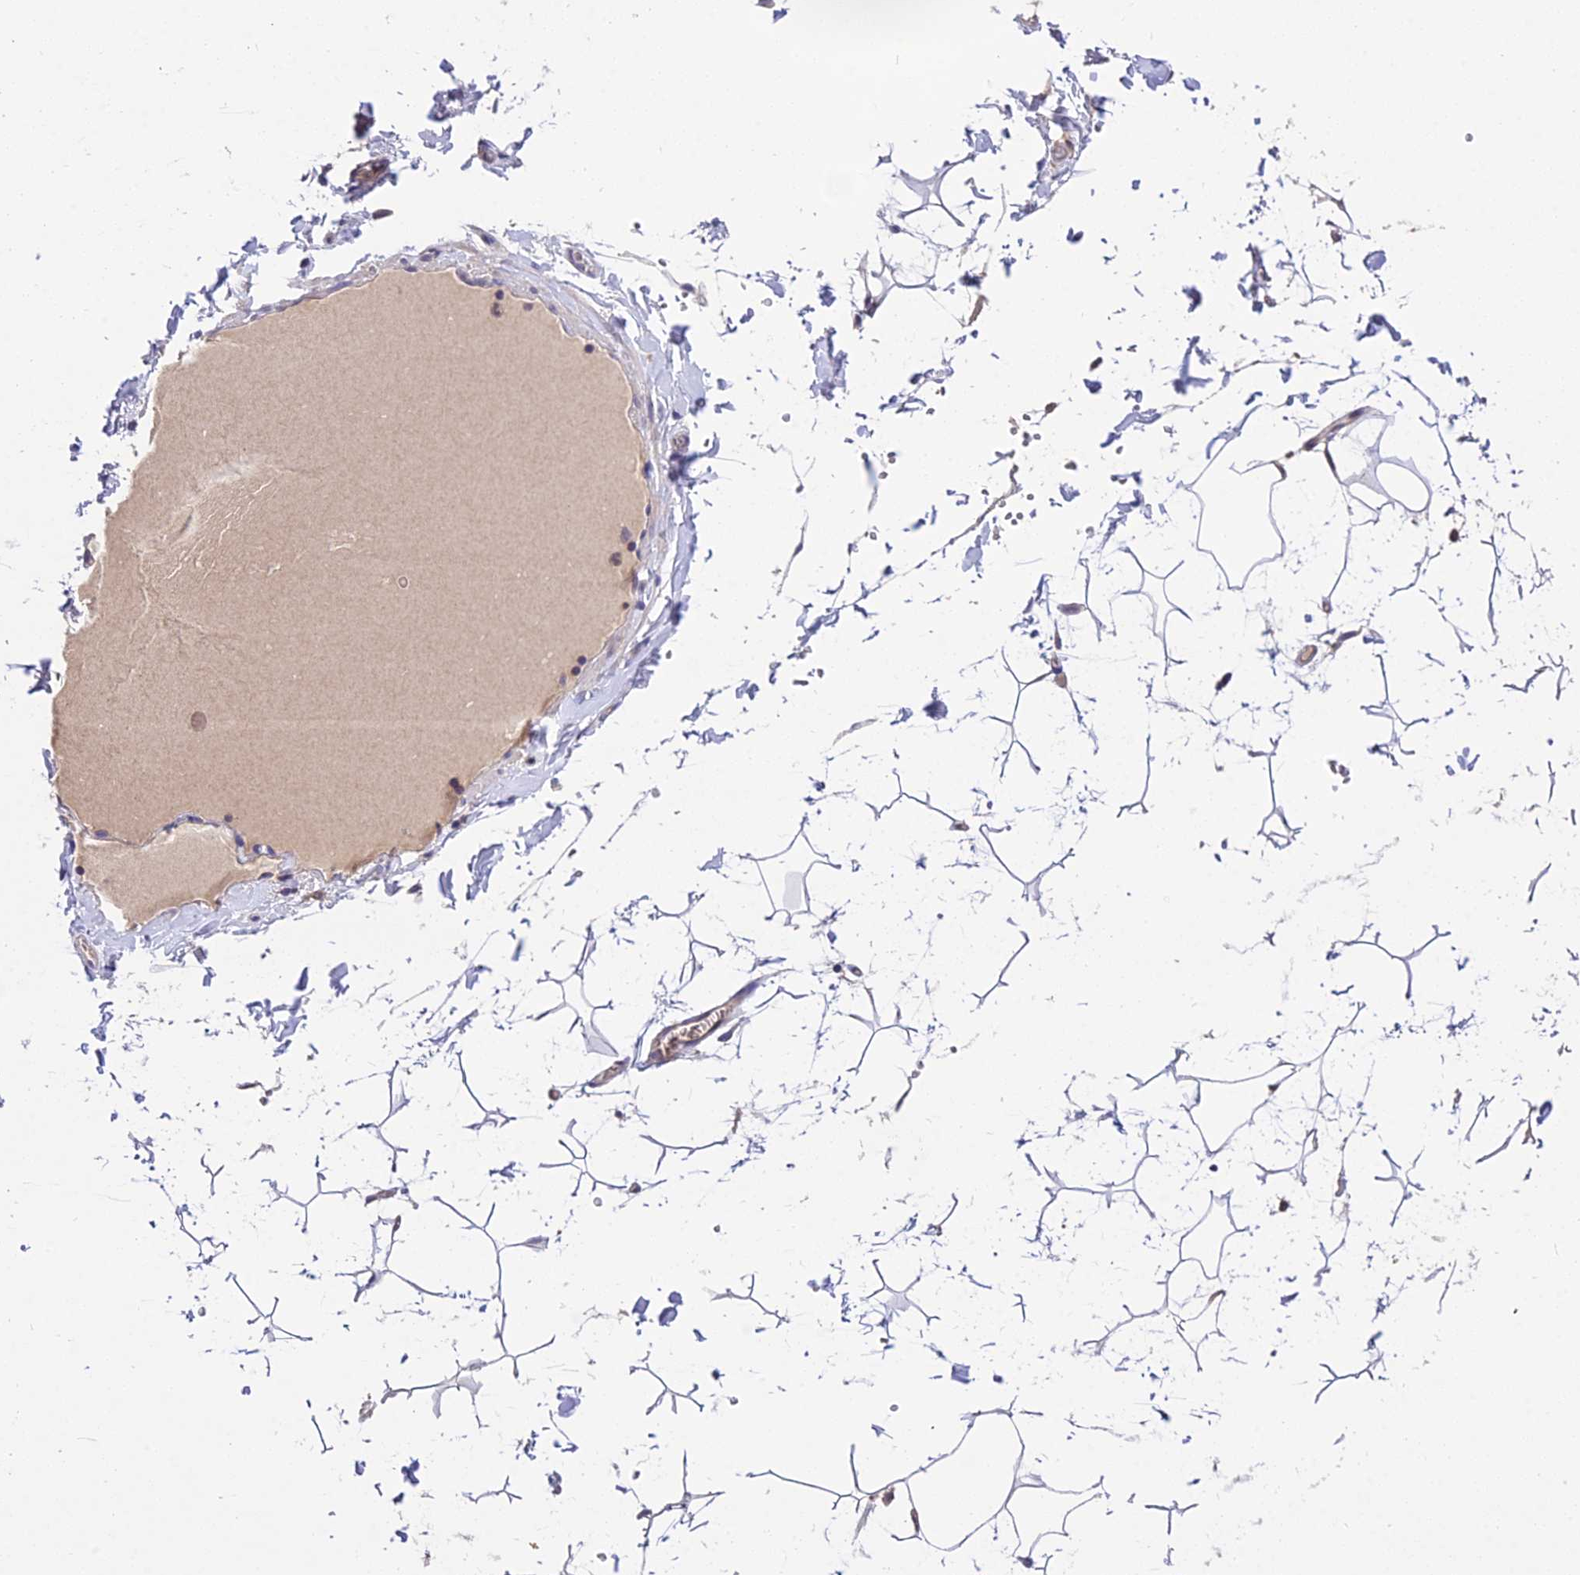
{"staining": {"intensity": "negative", "quantity": "none", "location": "none"}, "tissue": "adipose tissue", "cell_type": "Adipocytes", "image_type": "normal", "snomed": [{"axis": "morphology", "description": "Normal tissue, NOS"}, {"axis": "topography", "description": "Gallbladder"}, {"axis": "topography", "description": "Peripheral nerve tissue"}], "caption": "IHC histopathology image of normal human adipose tissue stained for a protein (brown), which exhibits no staining in adipocytes.", "gene": "PGK1", "patient": {"sex": "male", "age": 38}}